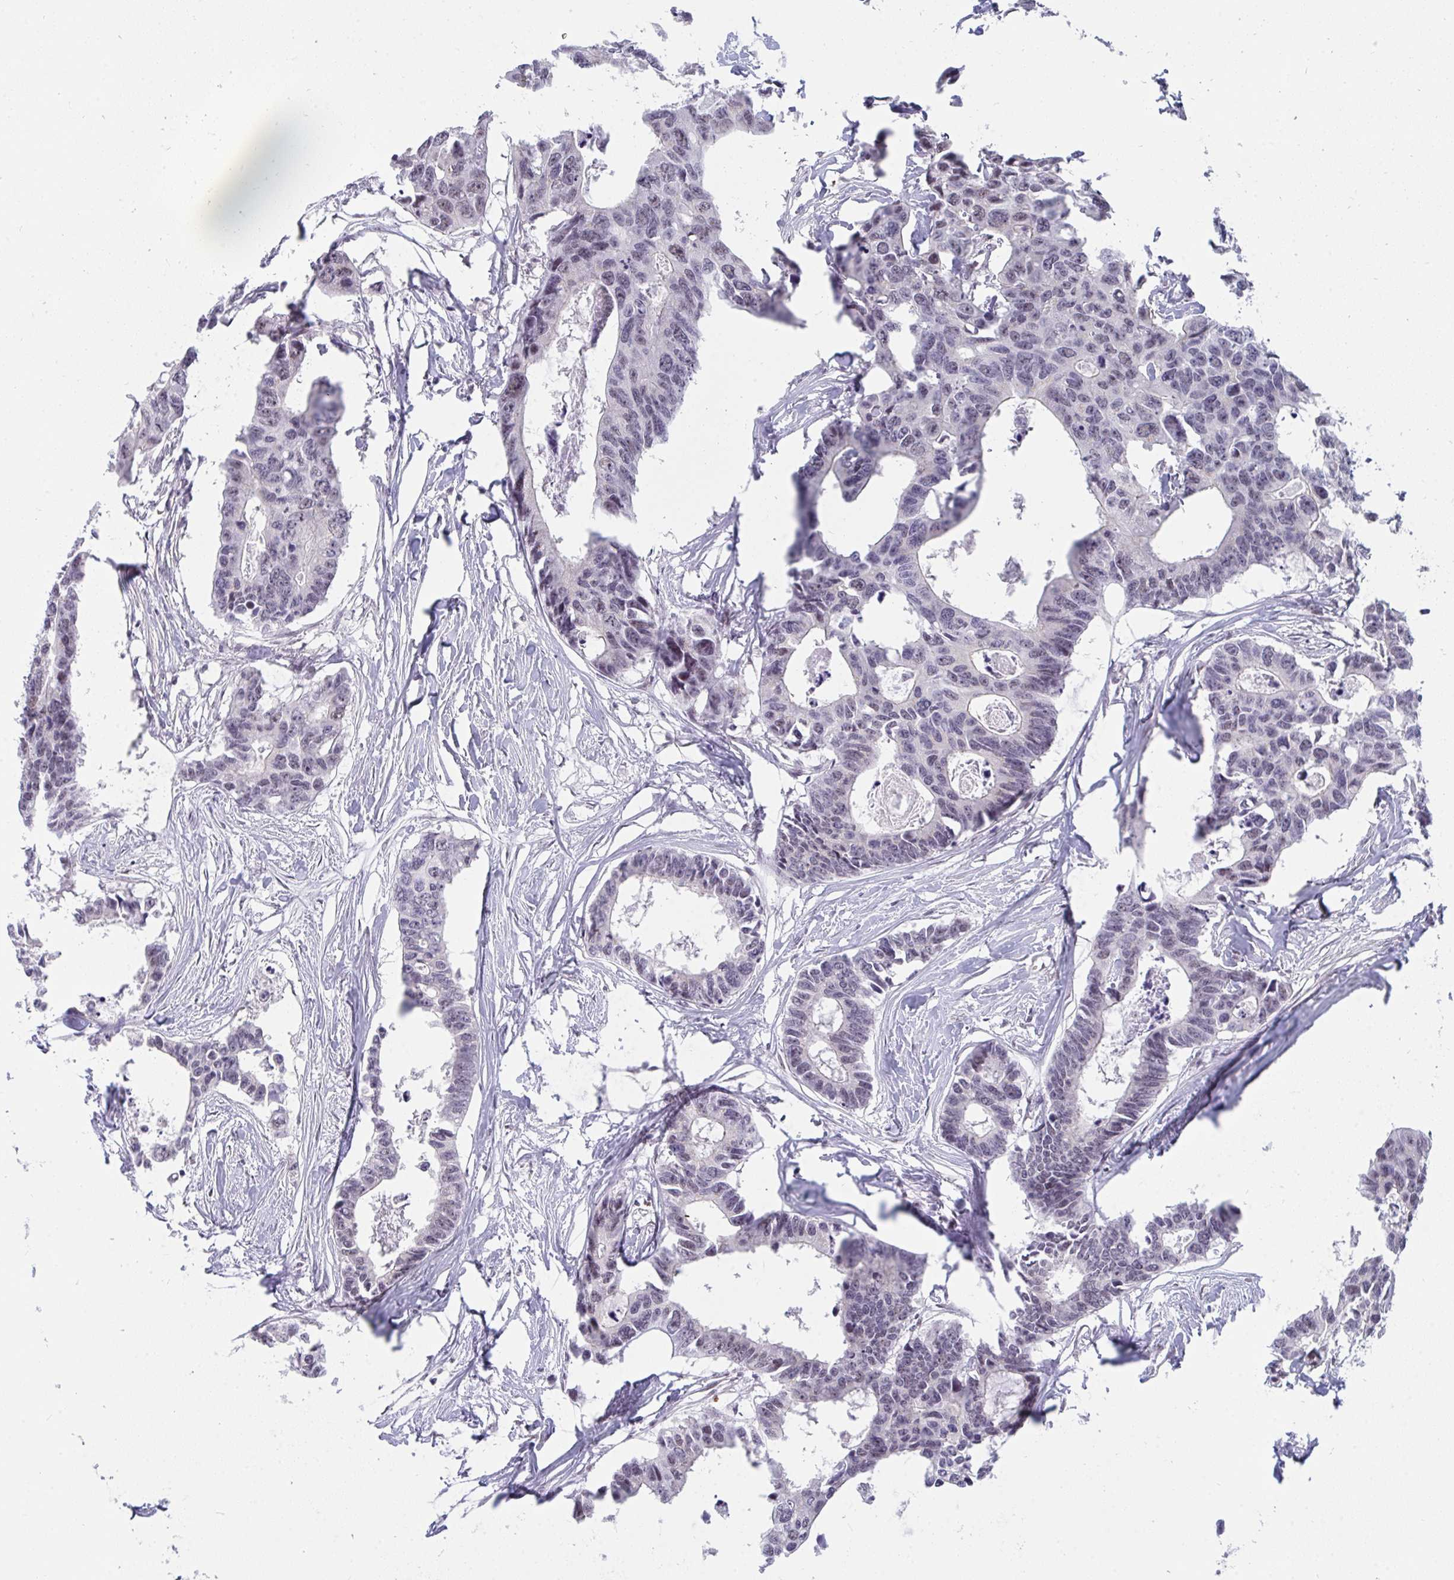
{"staining": {"intensity": "negative", "quantity": "none", "location": "none"}, "tissue": "colorectal cancer", "cell_type": "Tumor cells", "image_type": "cancer", "snomed": [{"axis": "morphology", "description": "Adenocarcinoma, NOS"}, {"axis": "topography", "description": "Rectum"}], "caption": "DAB (3,3'-diaminobenzidine) immunohistochemical staining of colorectal cancer (adenocarcinoma) displays no significant positivity in tumor cells.", "gene": "PRR14", "patient": {"sex": "male", "age": 57}}